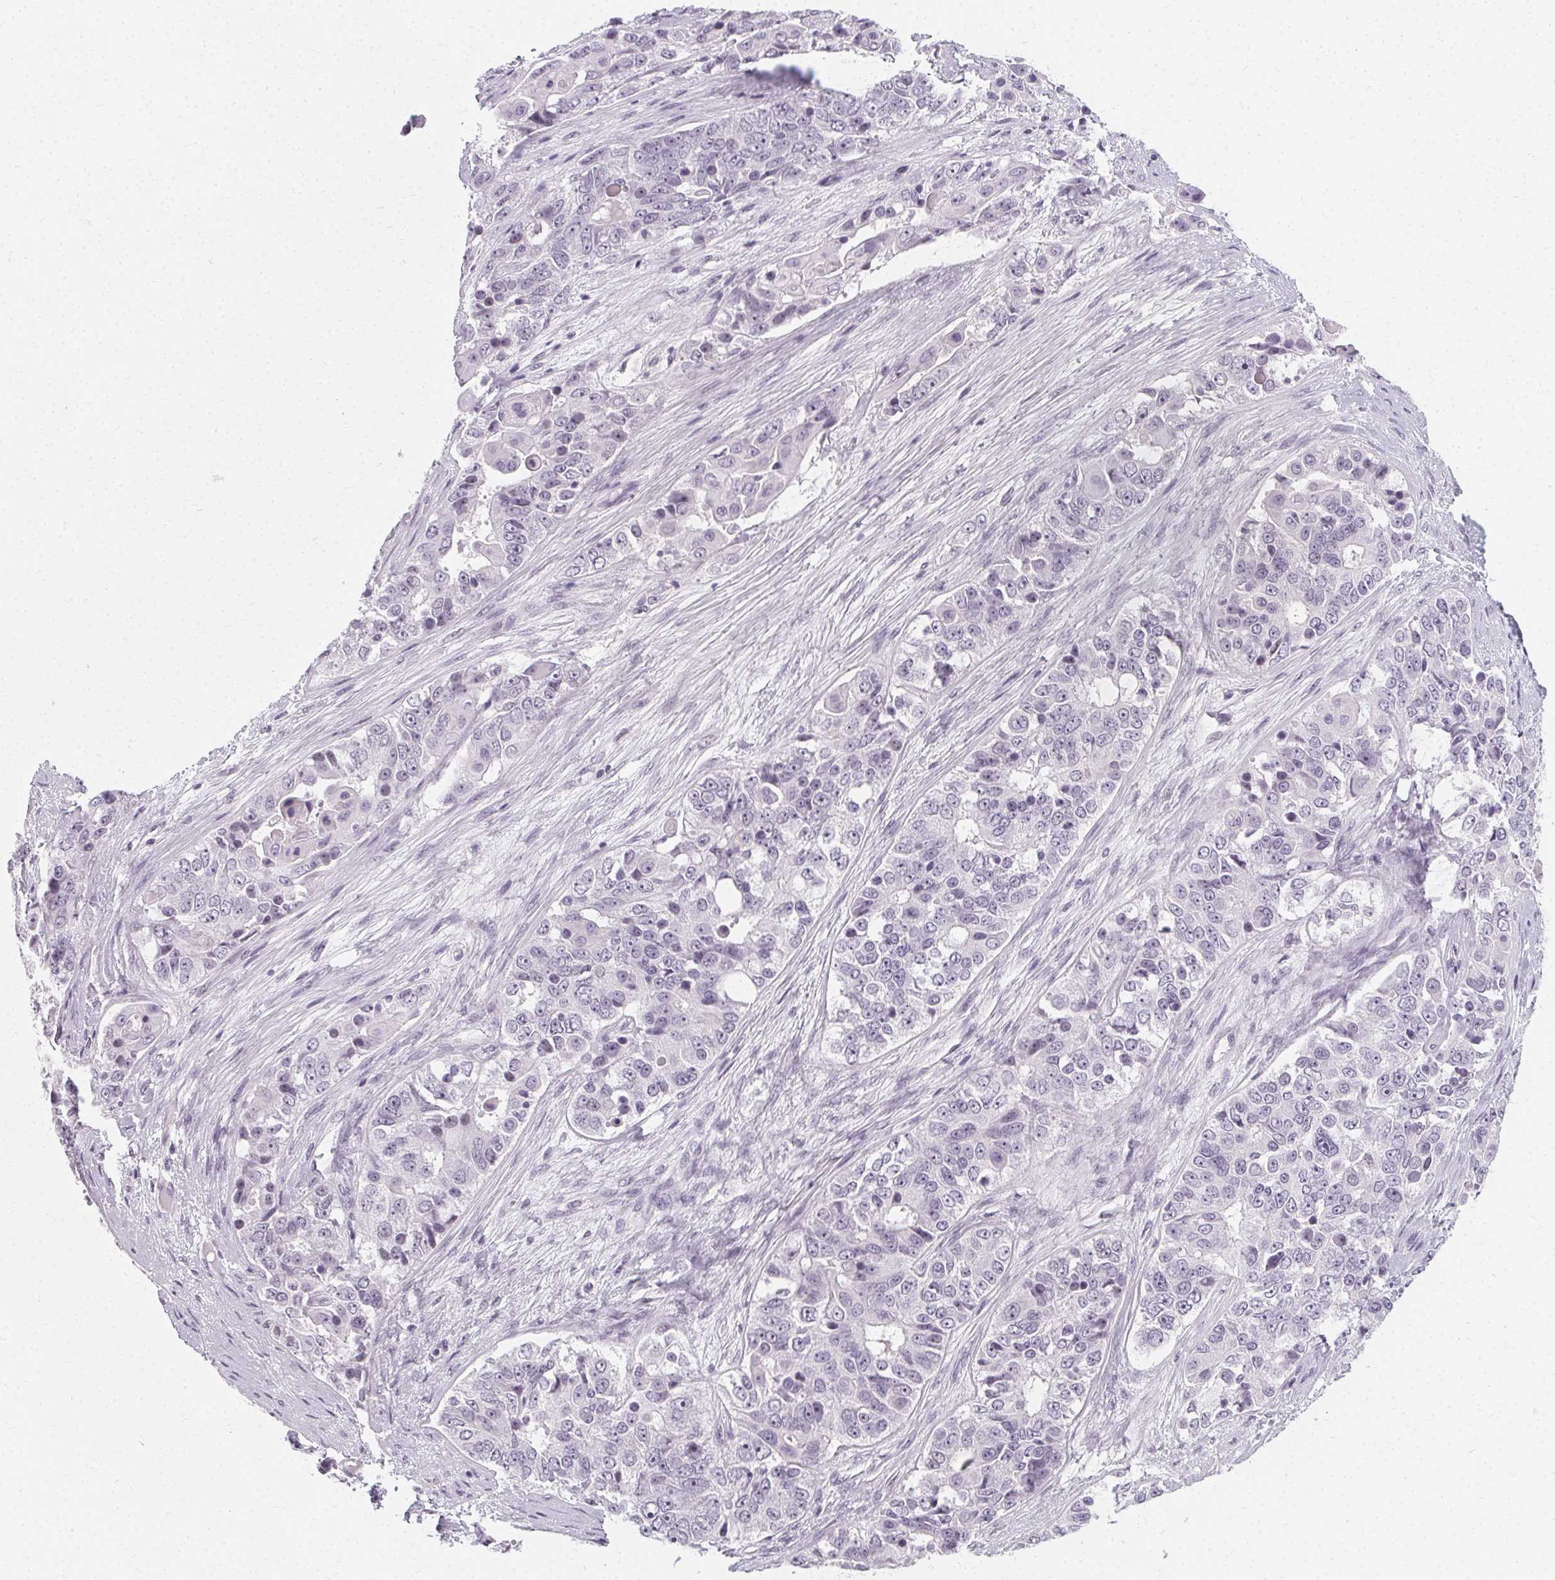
{"staining": {"intensity": "negative", "quantity": "none", "location": "none"}, "tissue": "ovarian cancer", "cell_type": "Tumor cells", "image_type": "cancer", "snomed": [{"axis": "morphology", "description": "Carcinoma, endometroid"}, {"axis": "topography", "description": "Ovary"}], "caption": "The immunohistochemistry (IHC) image has no significant staining in tumor cells of endometroid carcinoma (ovarian) tissue.", "gene": "SYNPR", "patient": {"sex": "female", "age": 51}}